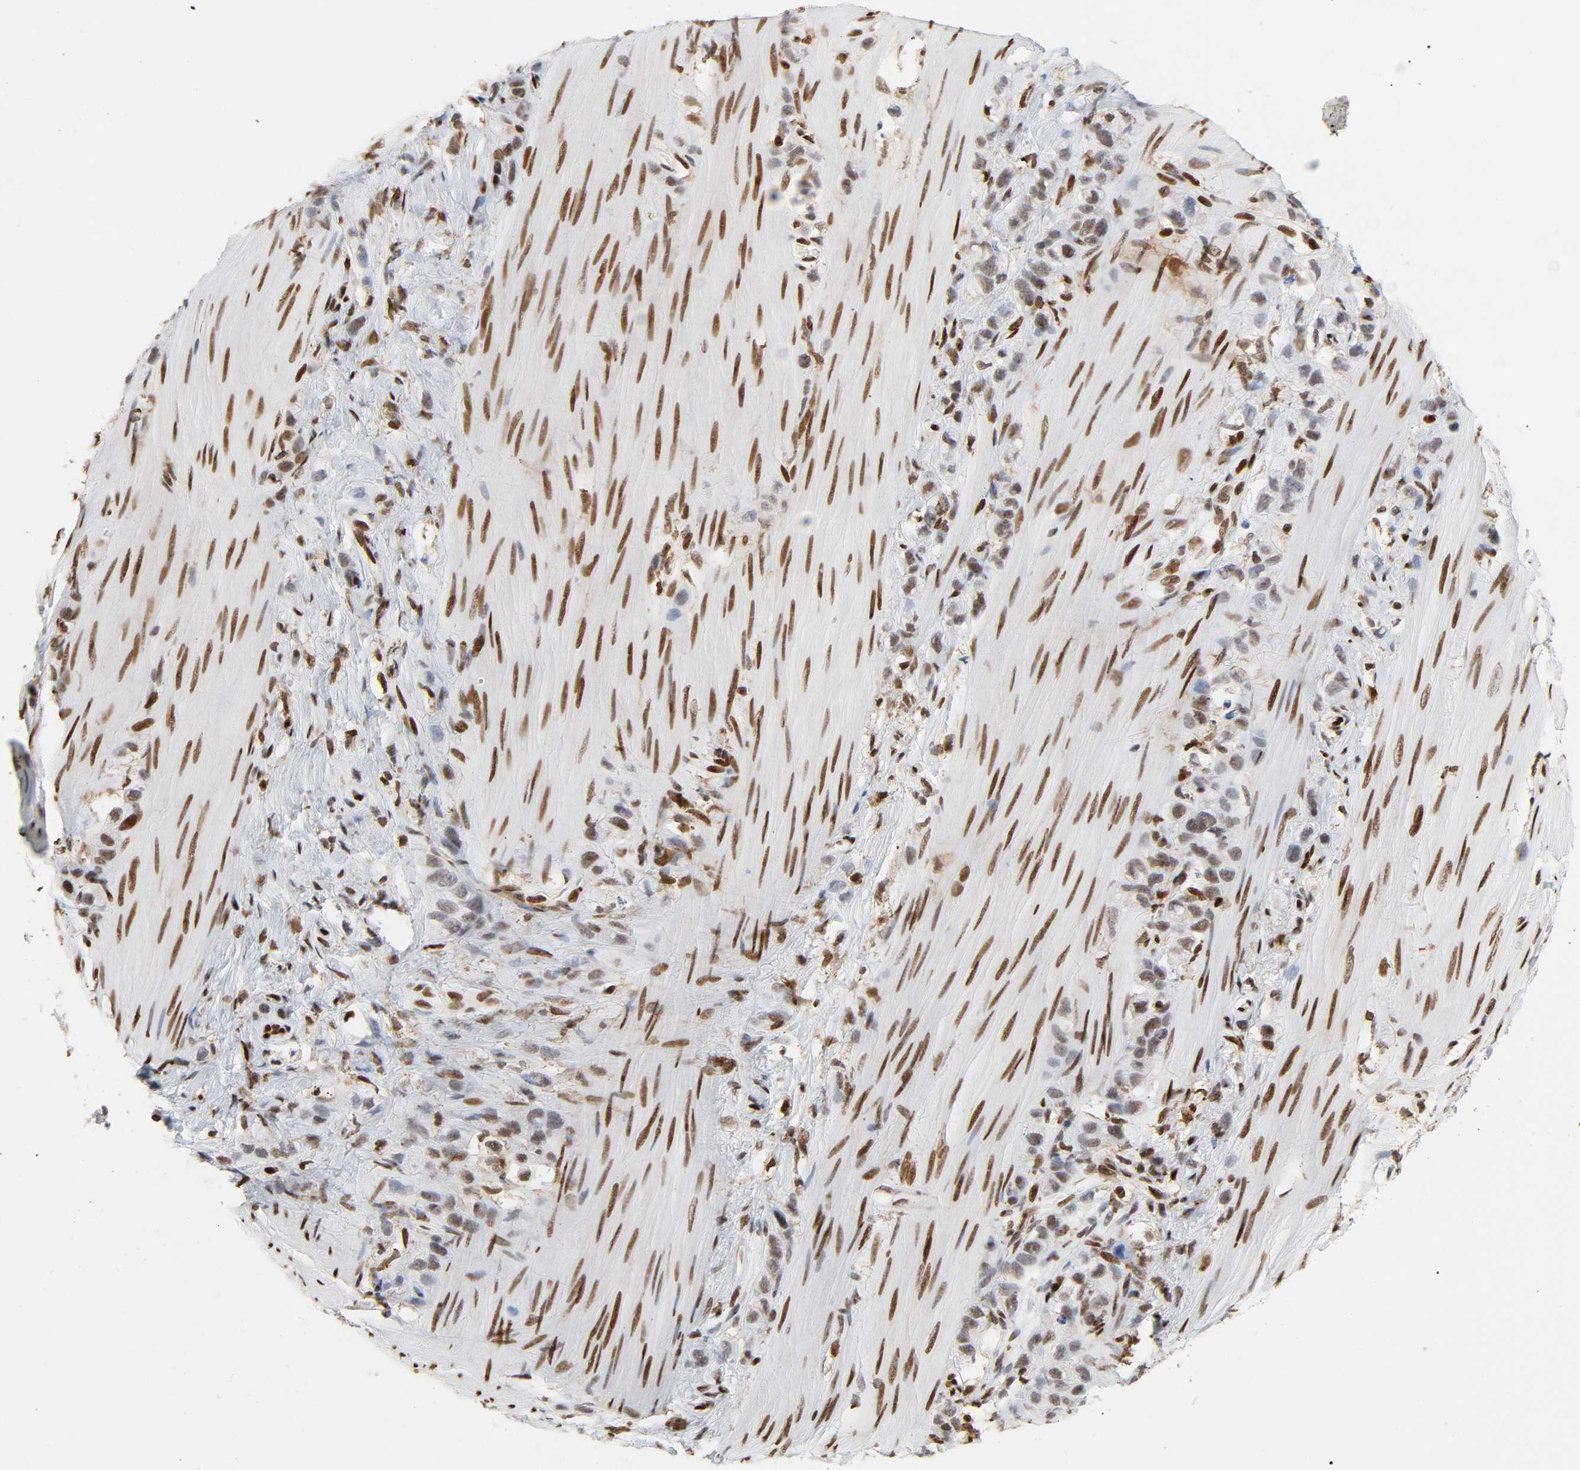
{"staining": {"intensity": "moderate", "quantity": "25%-75%", "location": "nuclear"}, "tissue": "stomach cancer", "cell_type": "Tumor cells", "image_type": "cancer", "snomed": [{"axis": "morphology", "description": "Normal tissue, NOS"}, {"axis": "morphology", "description": "Adenocarcinoma, NOS"}, {"axis": "morphology", "description": "Adenocarcinoma, High grade"}, {"axis": "topography", "description": "Stomach, upper"}, {"axis": "topography", "description": "Stomach"}], "caption": "Stomach cancer stained with DAB (3,3'-diaminobenzidine) IHC reveals medium levels of moderate nuclear expression in about 25%-75% of tumor cells.", "gene": "WAS", "patient": {"sex": "female", "age": 65}}